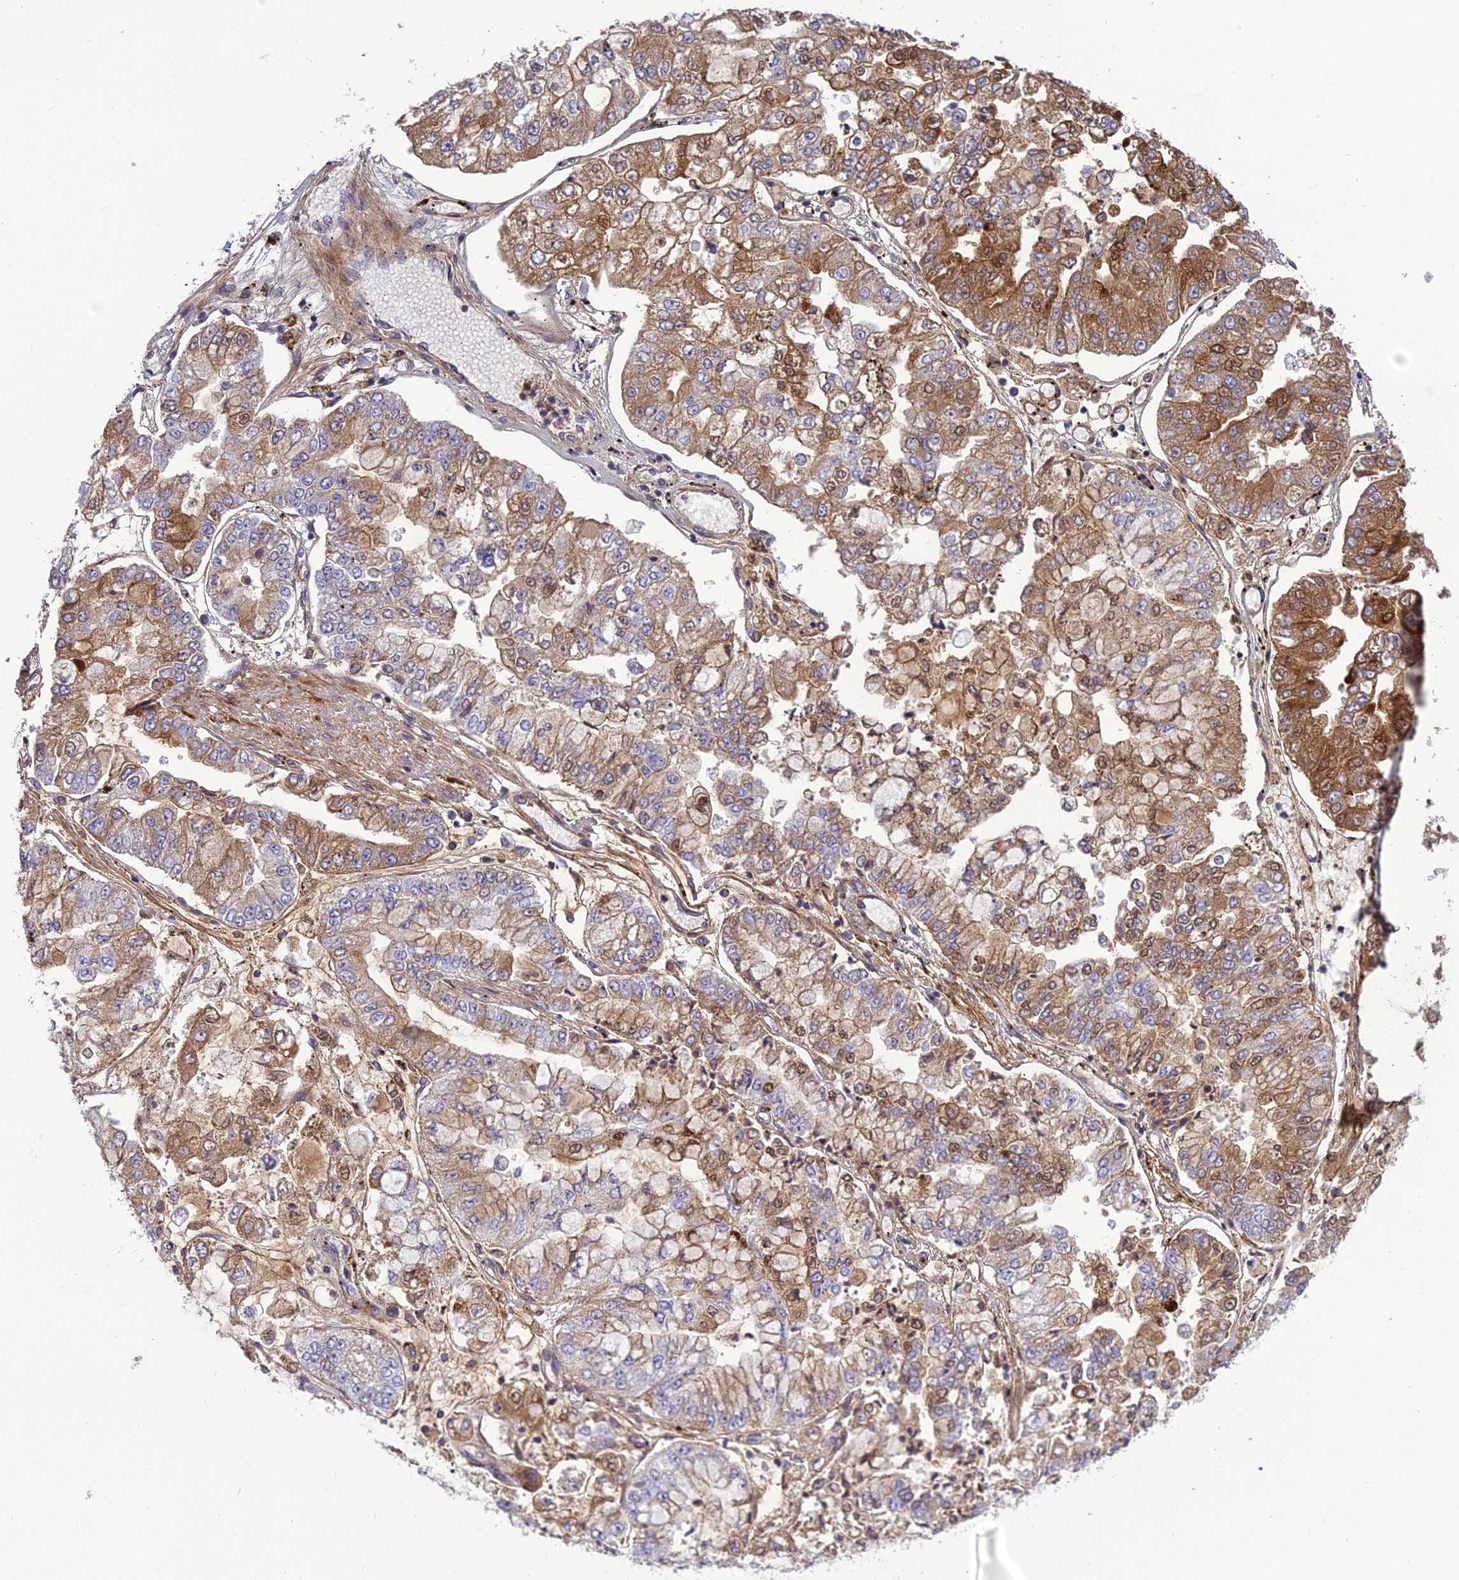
{"staining": {"intensity": "moderate", "quantity": ">75%", "location": "cytoplasmic/membranous,nuclear"}, "tissue": "stomach cancer", "cell_type": "Tumor cells", "image_type": "cancer", "snomed": [{"axis": "morphology", "description": "Adenocarcinoma, NOS"}, {"axis": "topography", "description": "Stomach"}], "caption": "The image reveals immunohistochemical staining of adenocarcinoma (stomach). There is moderate cytoplasmic/membranous and nuclear staining is seen in about >75% of tumor cells.", "gene": "CLEC11A", "patient": {"sex": "male", "age": 76}}